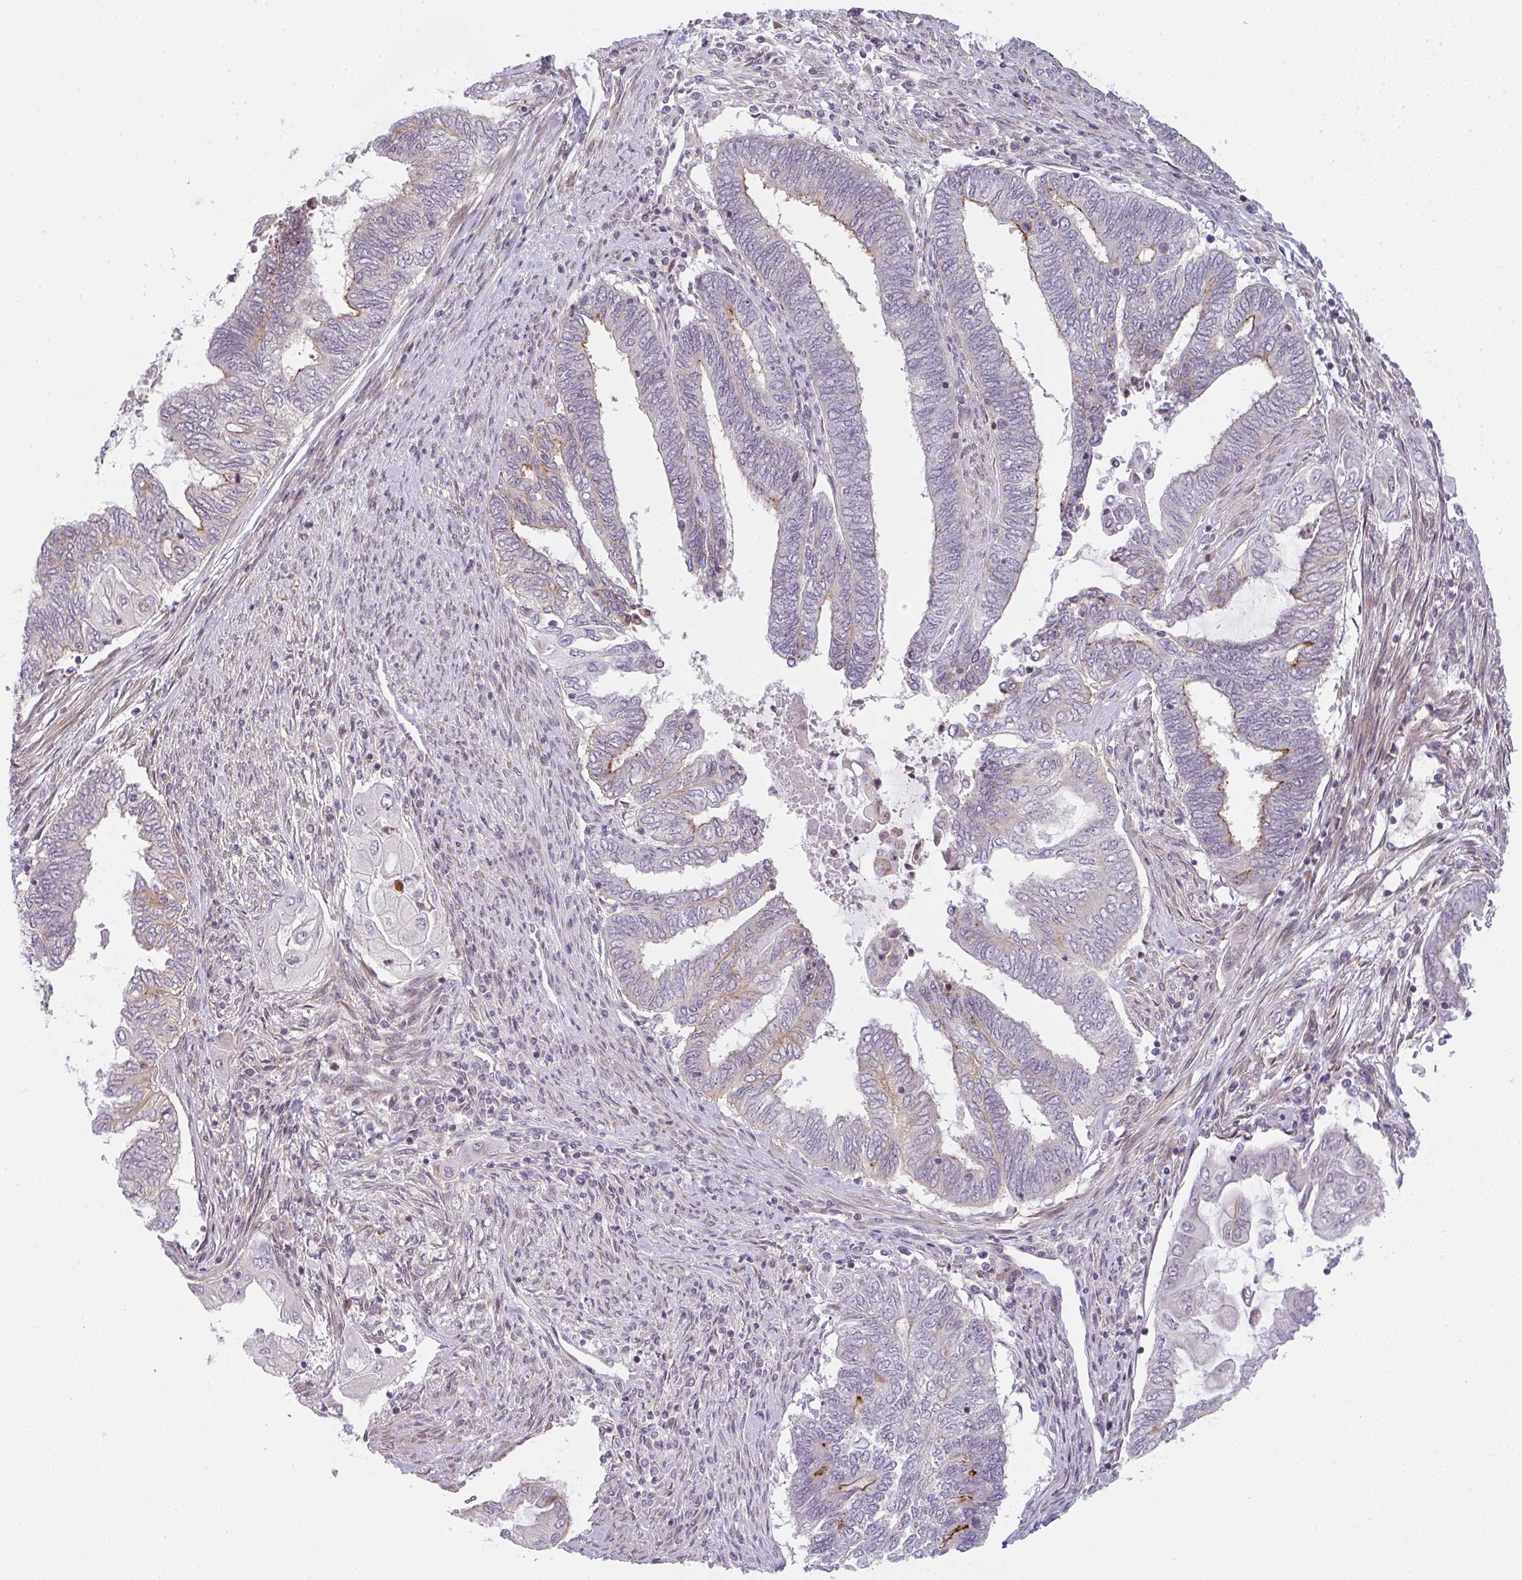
{"staining": {"intensity": "negative", "quantity": "none", "location": "none"}, "tissue": "endometrial cancer", "cell_type": "Tumor cells", "image_type": "cancer", "snomed": [{"axis": "morphology", "description": "Adenocarcinoma, NOS"}, {"axis": "topography", "description": "Uterus"}, {"axis": "topography", "description": "Endometrium"}], "caption": "DAB (3,3'-diaminobenzidine) immunohistochemical staining of endometrial cancer (adenocarcinoma) displays no significant expression in tumor cells.", "gene": "TMEM237", "patient": {"sex": "female", "age": 70}}